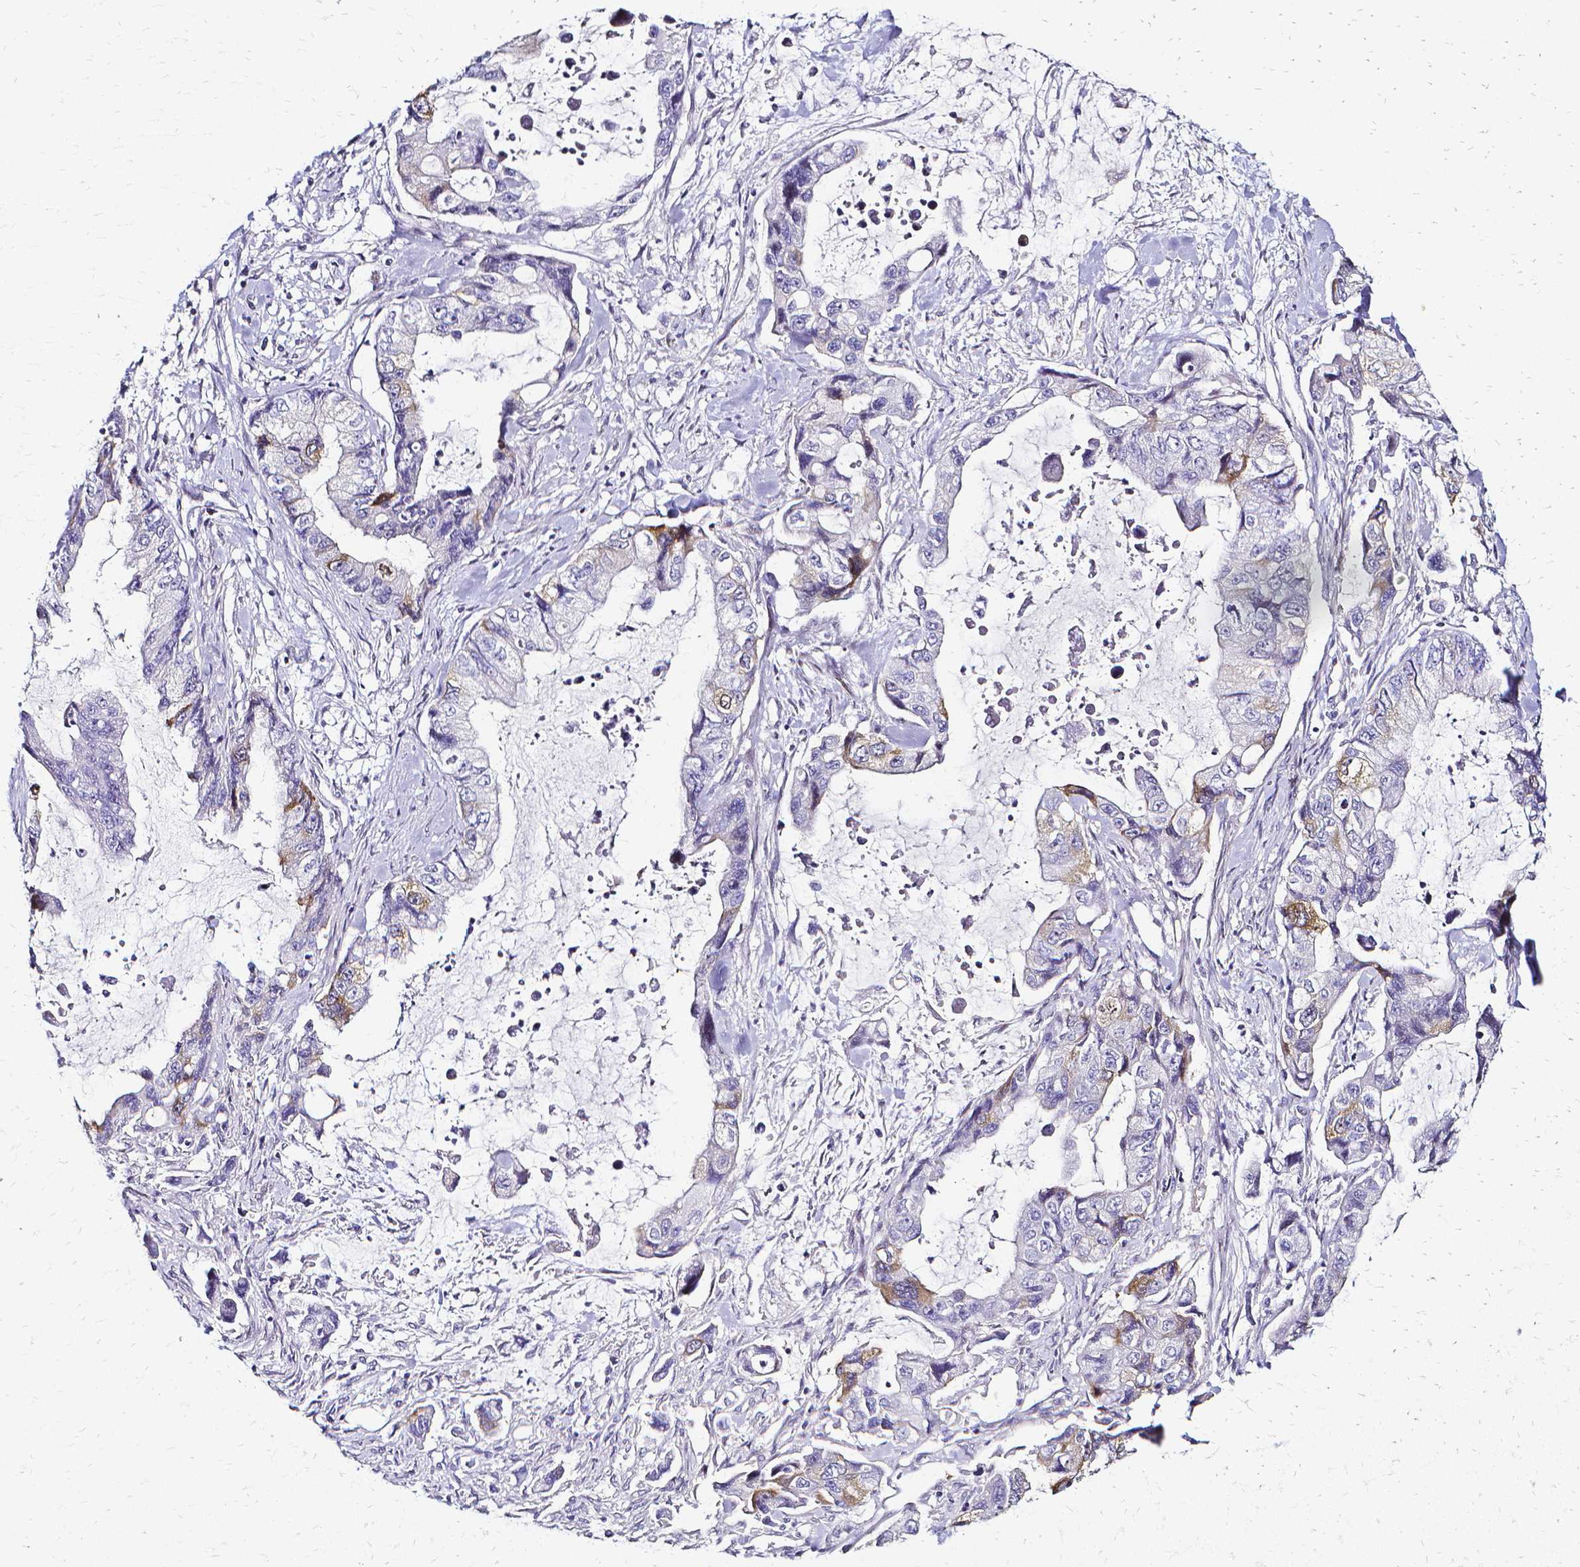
{"staining": {"intensity": "moderate", "quantity": "<25%", "location": "cytoplasmic/membranous"}, "tissue": "stomach cancer", "cell_type": "Tumor cells", "image_type": "cancer", "snomed": [{"axis": "morphology", "description": "Adenocarcinoma, NOS"}, {"axis": "topography", "description": "Pancreas"}, {"axis": "topography", "description": "Stomach, upper"}, {"axis": "topography", "description": "Stomach"}], "caption": "An IHC micrograph of tumor tissue is shown. Protein staining in brown highlights moderate cytoplasmic/membranous positivity in stomach cancer (adenocarcinoma) within tumor cells.", "gene": "CCNB1", "patient": {"sex": "male", "age": 77}}